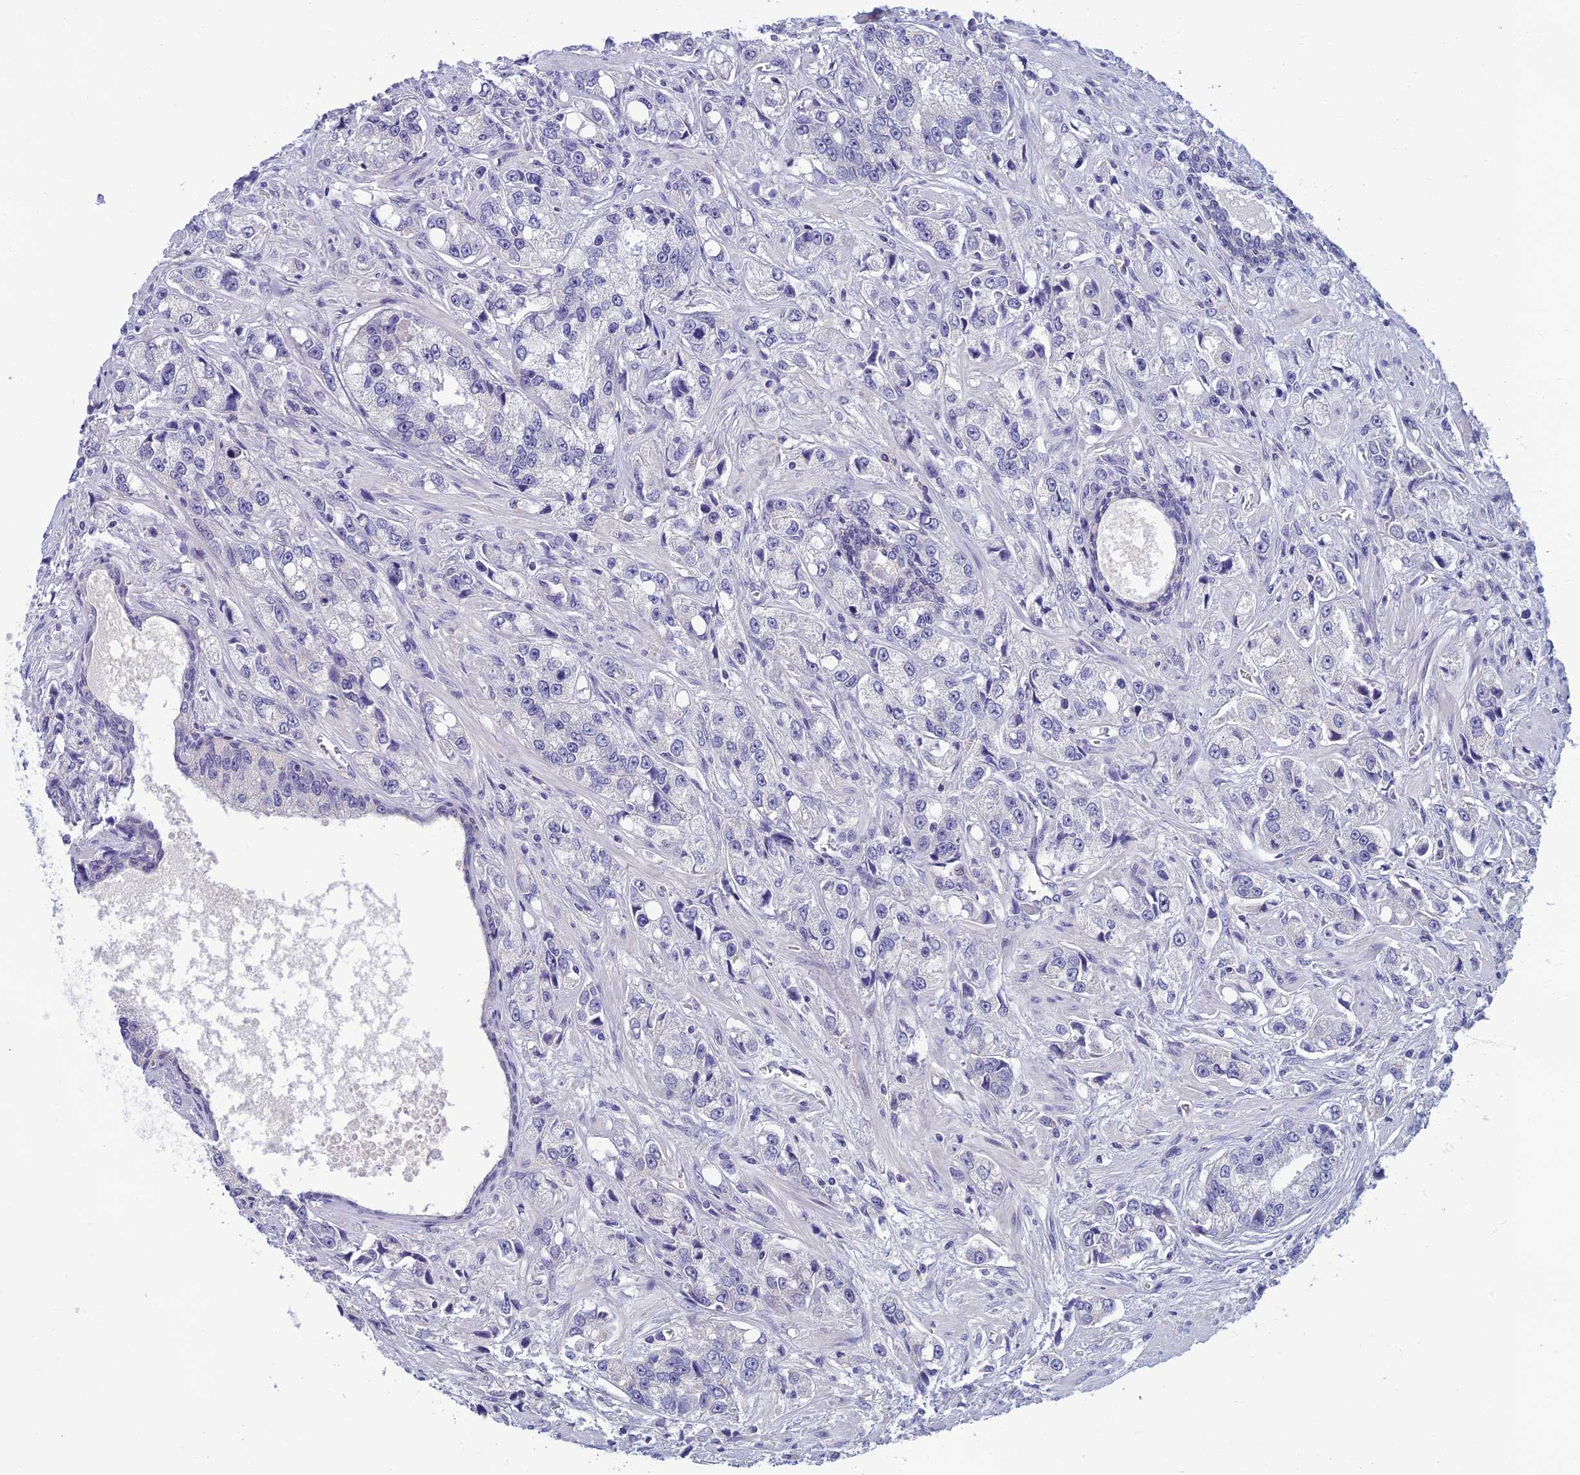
{"staining": {"intensity": "negative", "quantity": "none", "location": "none"}, "tissue": "prostate cancer", "cell_type": "Tumor cells", "image_type": "cancer", "snomed": [{"axis": "morphology", "description": "Adenocarcinoma, High grade"}, {"axis": "topography", "description": "Prostate"}], "caption": "DAB (3,3'-diaminobenzidine) immunohistochemical staining of human prostate adenocarcinoma (high-grade) displays no significant expression in tumor cells.", "gene": "SLC25A41", "patient": {"sex": "male", "age": 74}}